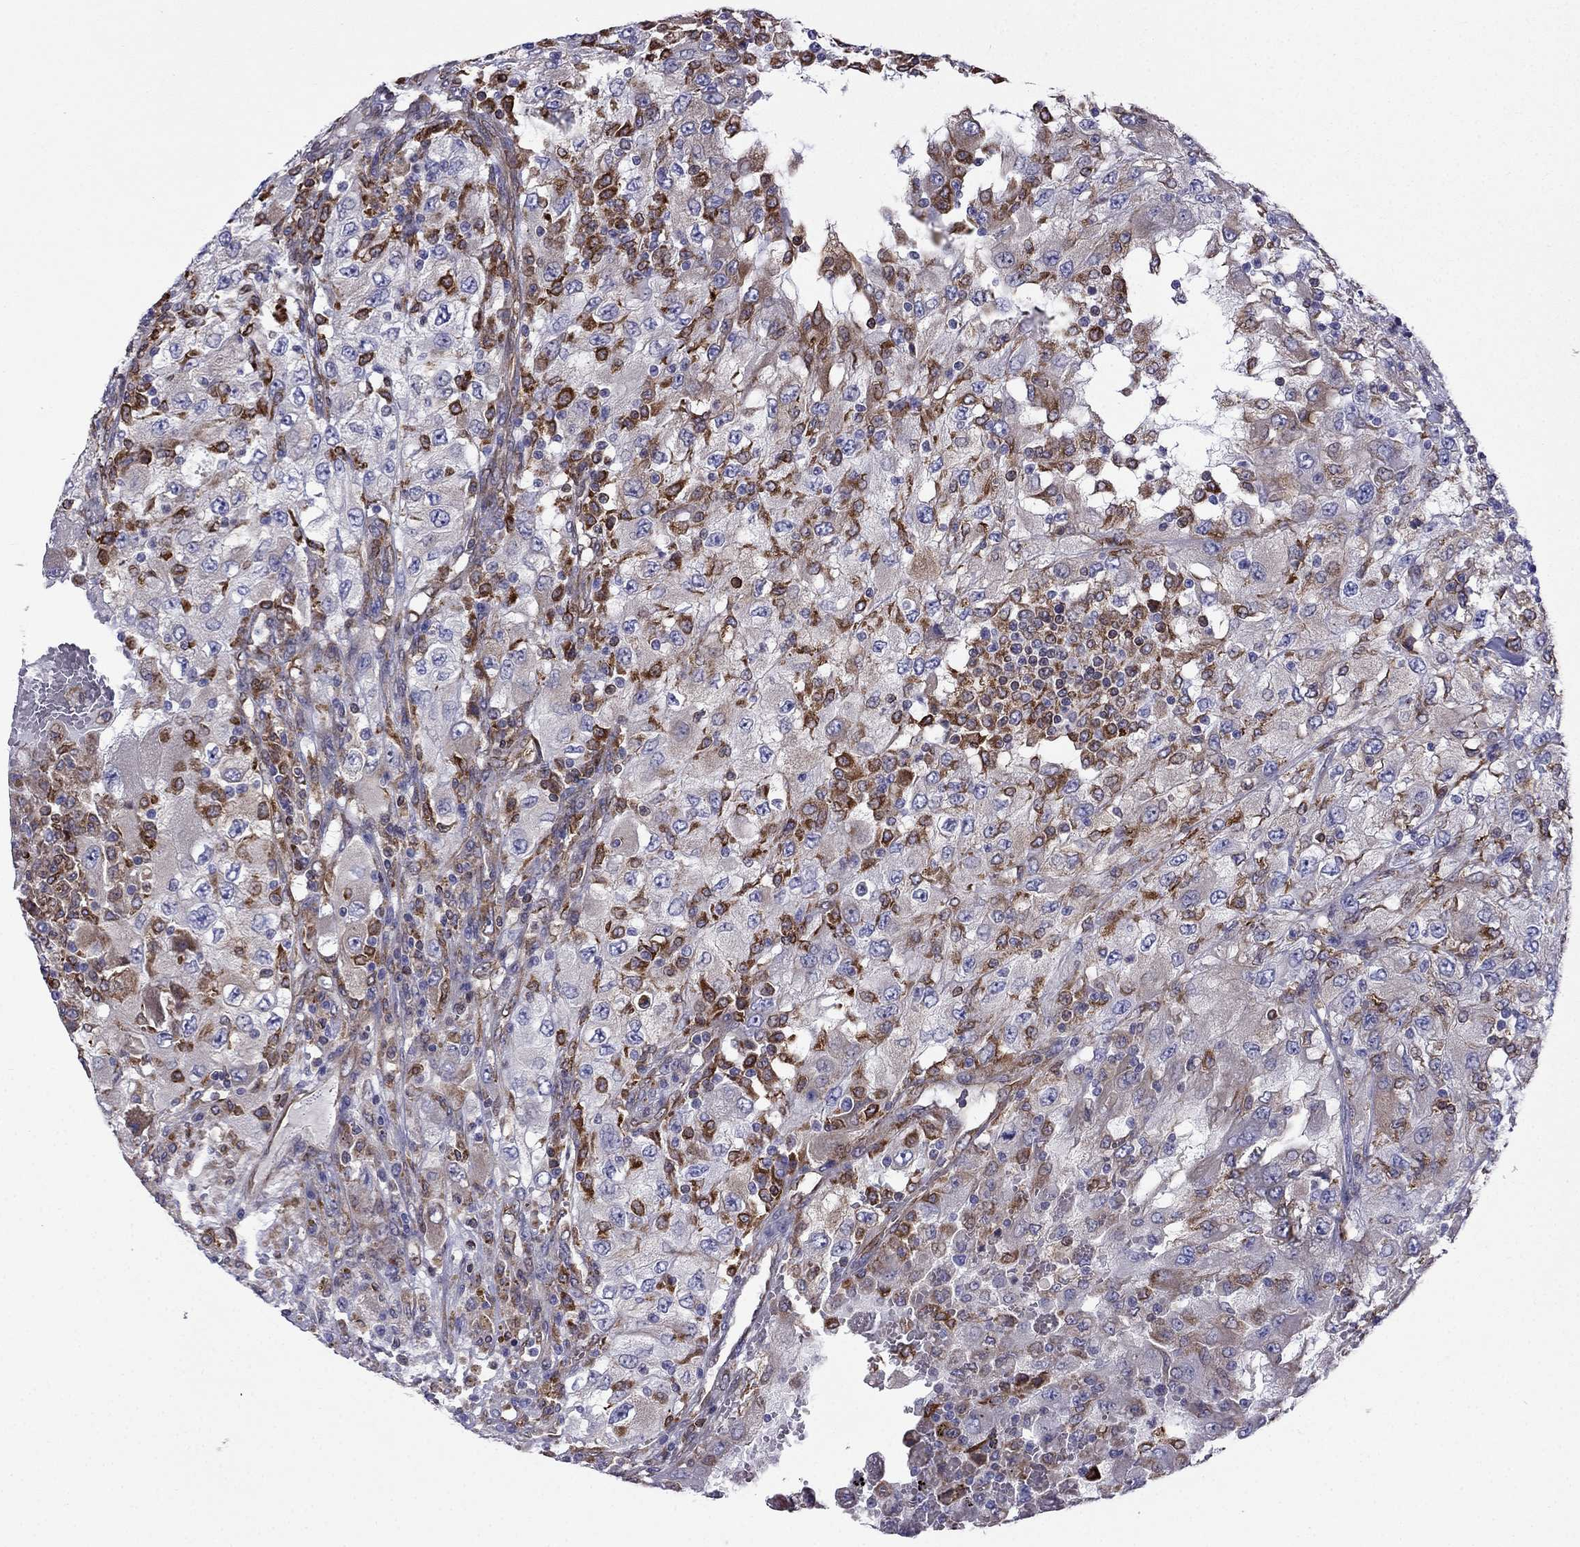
{"staining": {"intensity": "strong", "quantity": "25%-75%", "location": "cytoplasmic/membranous"}, "tissue": "renal cancer", "cell_type": "Tumor cells", "image_type": "cancer", "snomed": [{"axis": "morphology", "description": "Adenocarcinoma, NOS"}, {"axis": "topography", "description": "Kidney"}], "caption": "This is an image of IHC staining of renal cancer, which shows strong expression in the cytoplasmic/membranous of tumor cells.", "gene": "GNAL", "patient": {"sex": "female", "age": 67}}